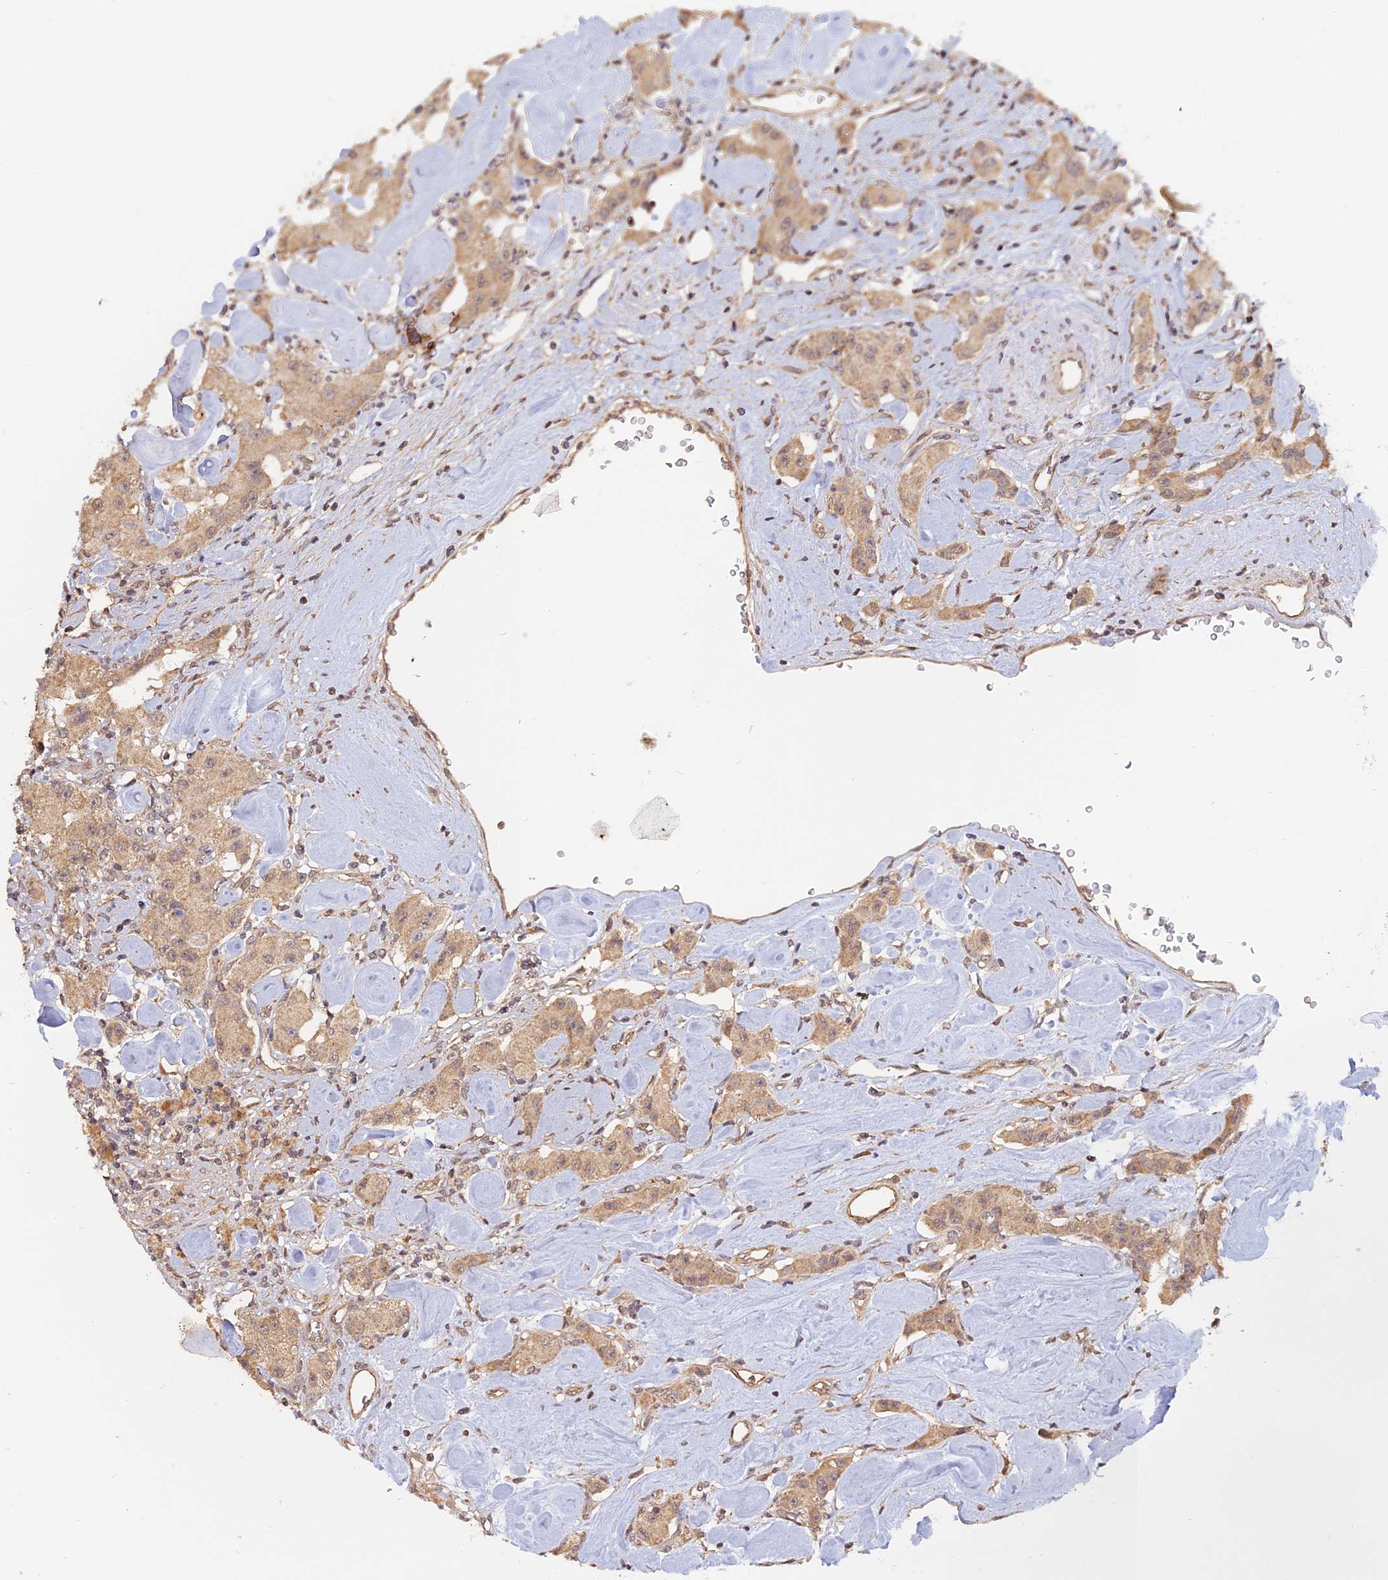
{"staining": {"intensity": "weak", "quantity": ">75%", "location": "cytoplasmic/membranous"}, "tissue": "carcinoid", "cell_type": "Tumor cells", "image_type": "cancer", "snomed": [{"axis": "morphology", "description": "Carcinoid, malignant, NOS"}, {"axis": "topography", "description": "Pancreas"}], "caption": "A brown stain labels weak cytoplasmic/membranous staining of a protein in human malignant carcinoid tumor cells.", "gene": "PKIG", "patient": {"sex": "male", "age": 41}}